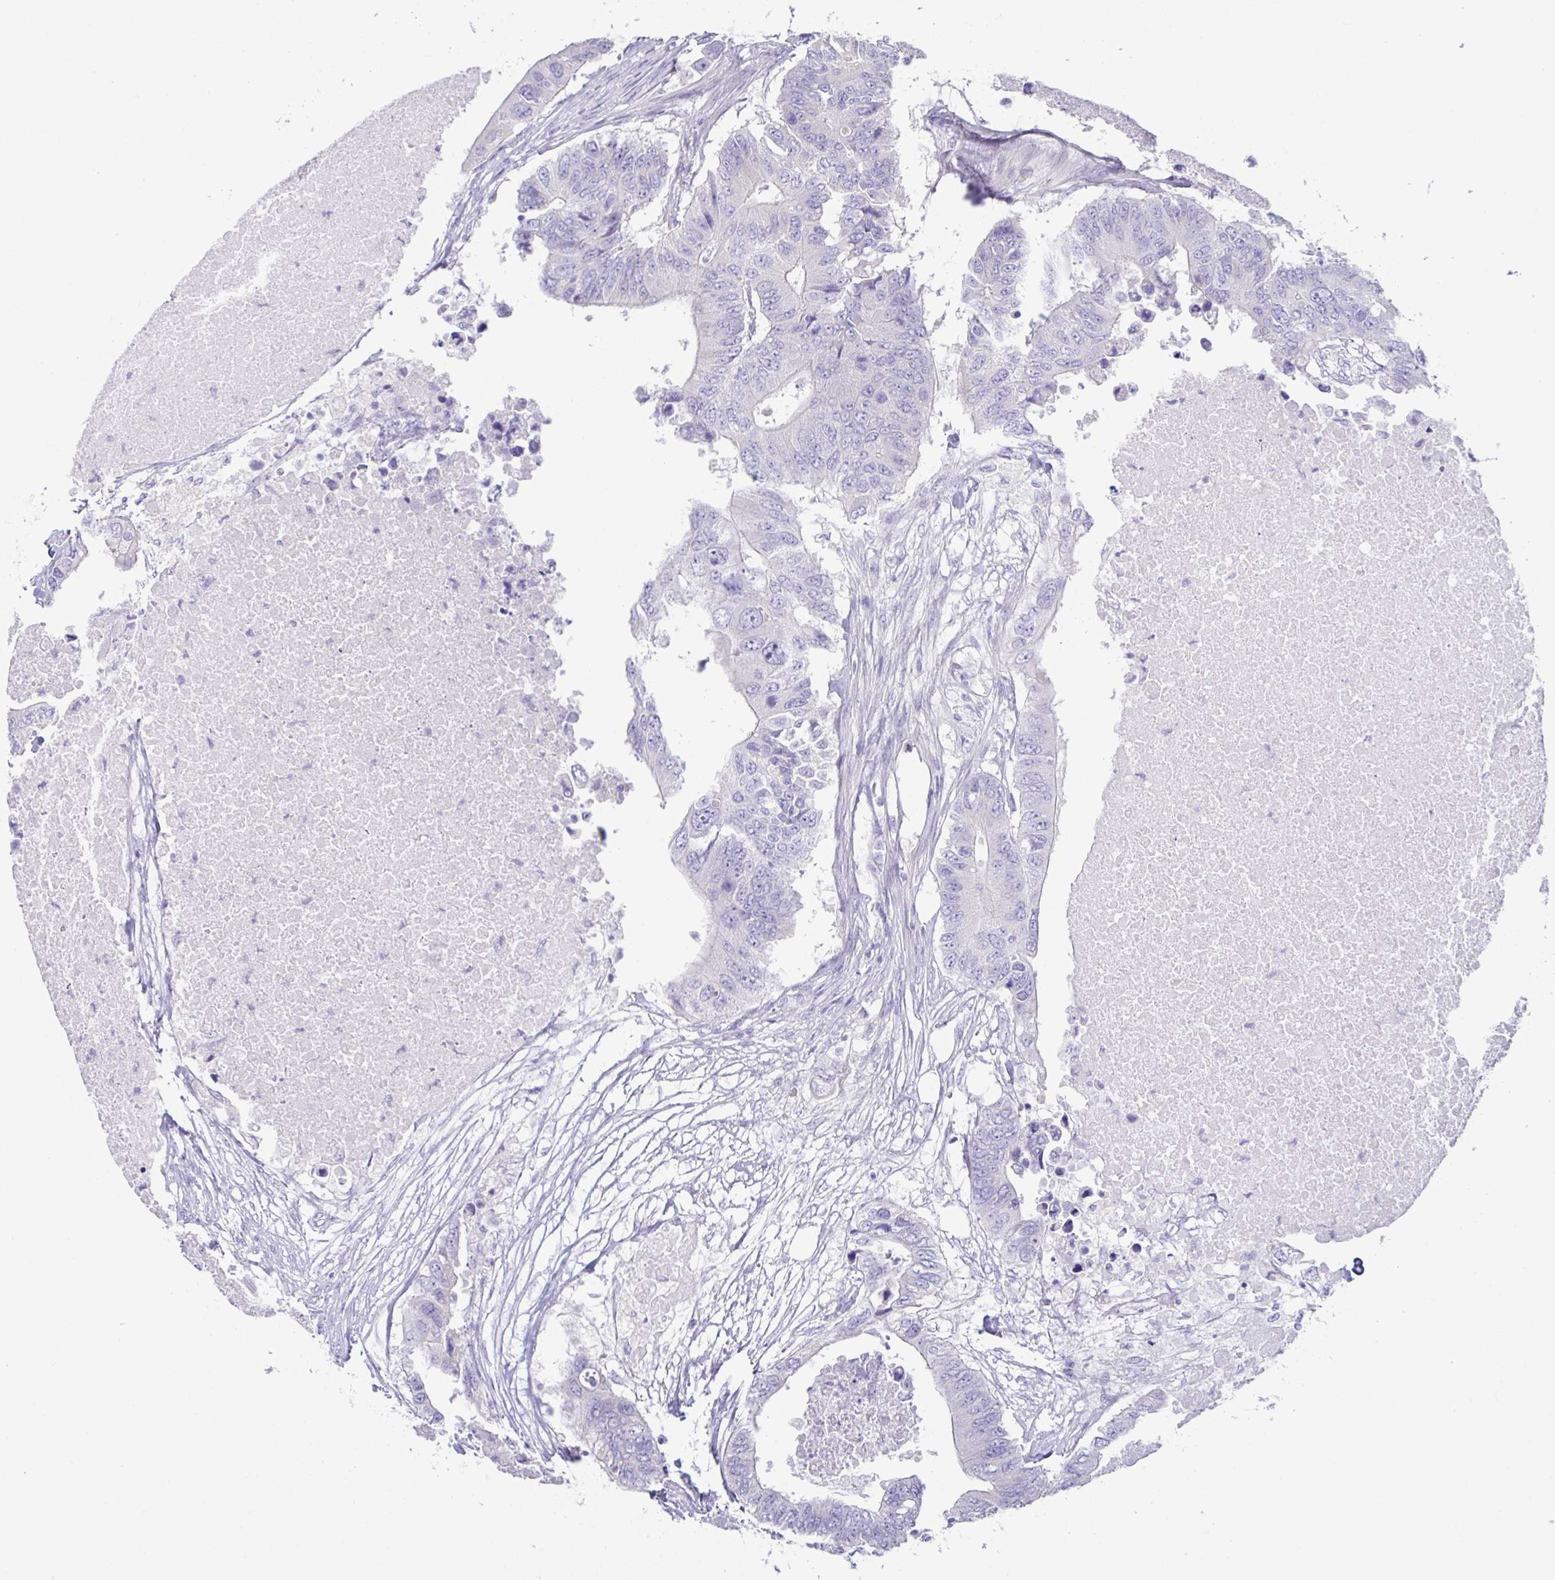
{"staining": {"intensity": "negative", "quantity": "none", "location": "none"}, "tissue": "colorectal cancer", "cell_type": "Tumor cells", "image_type": "cancer", "snomed": [{"axis": "morphology", "description": "Adenocarcinoma, NOS"}, {"axis": "topography", "description": "Colon"}], "caption": "The histopathology image exhibits no significant expression in tumor cells of colorectal cancer.", "gene": "MED11", "patient": {"sex": "male", "age": 71}}